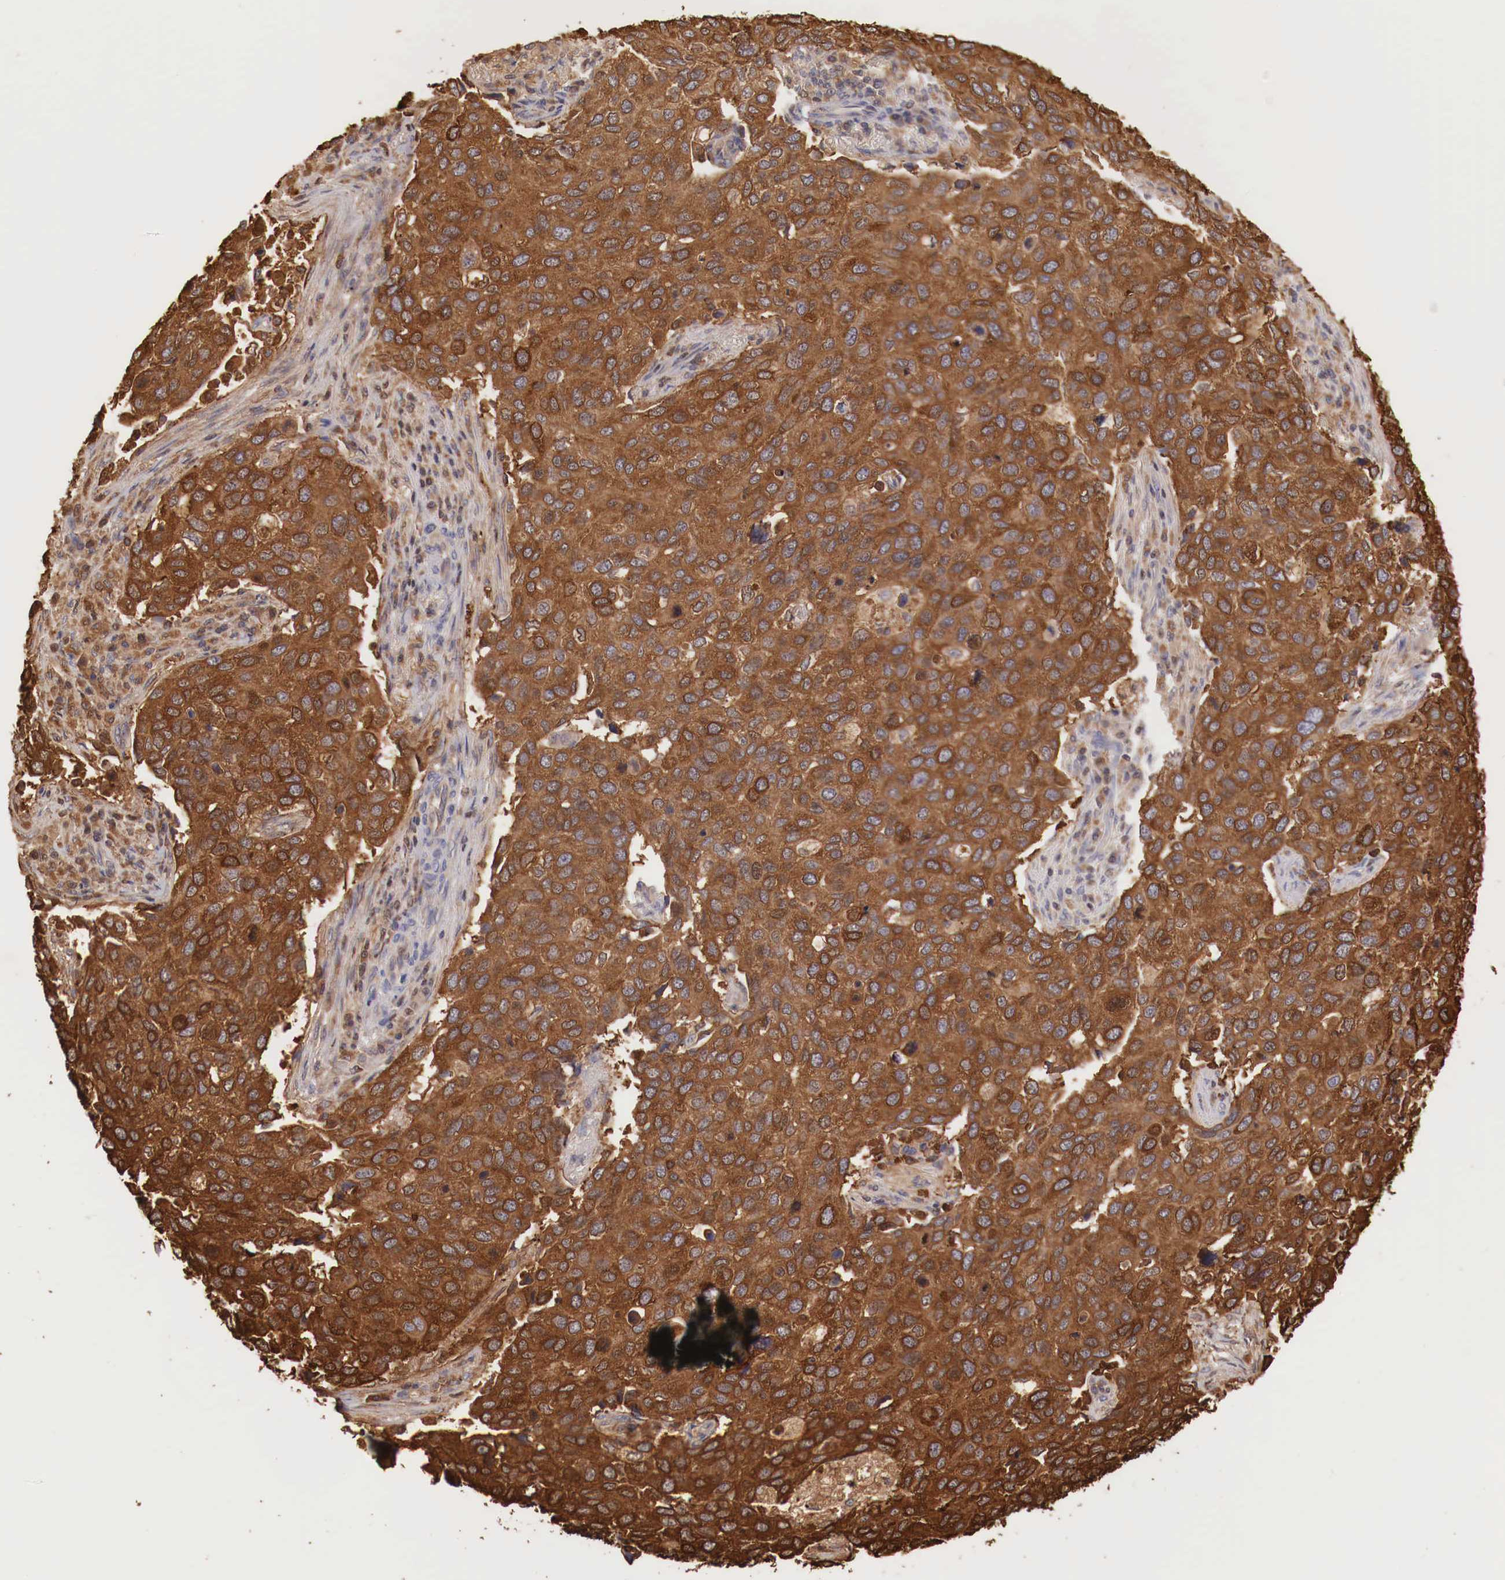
{"staining": {"intensity": "strong", "quantity": ">75%", "location": "cytoplasmic/membranous"}, "tissue": "cervical cancer", "cell_type": "Tumor cells", "image_type": "cancer", "snomed": [{"axis": "morphology", "description": "Squamous cell carcinoma, NOS"}, {"axis": "topography", "description": "Cervix"}], "caption": "Cervical cancer (squamous cell carcinoma) tissue displays strong cytoplasmic/membranous staining in about >75% of tumor cells, visualized by immunohistochemistry.", "gene": "PITPNA", "patient": {"sex": "female", "age": 54}}